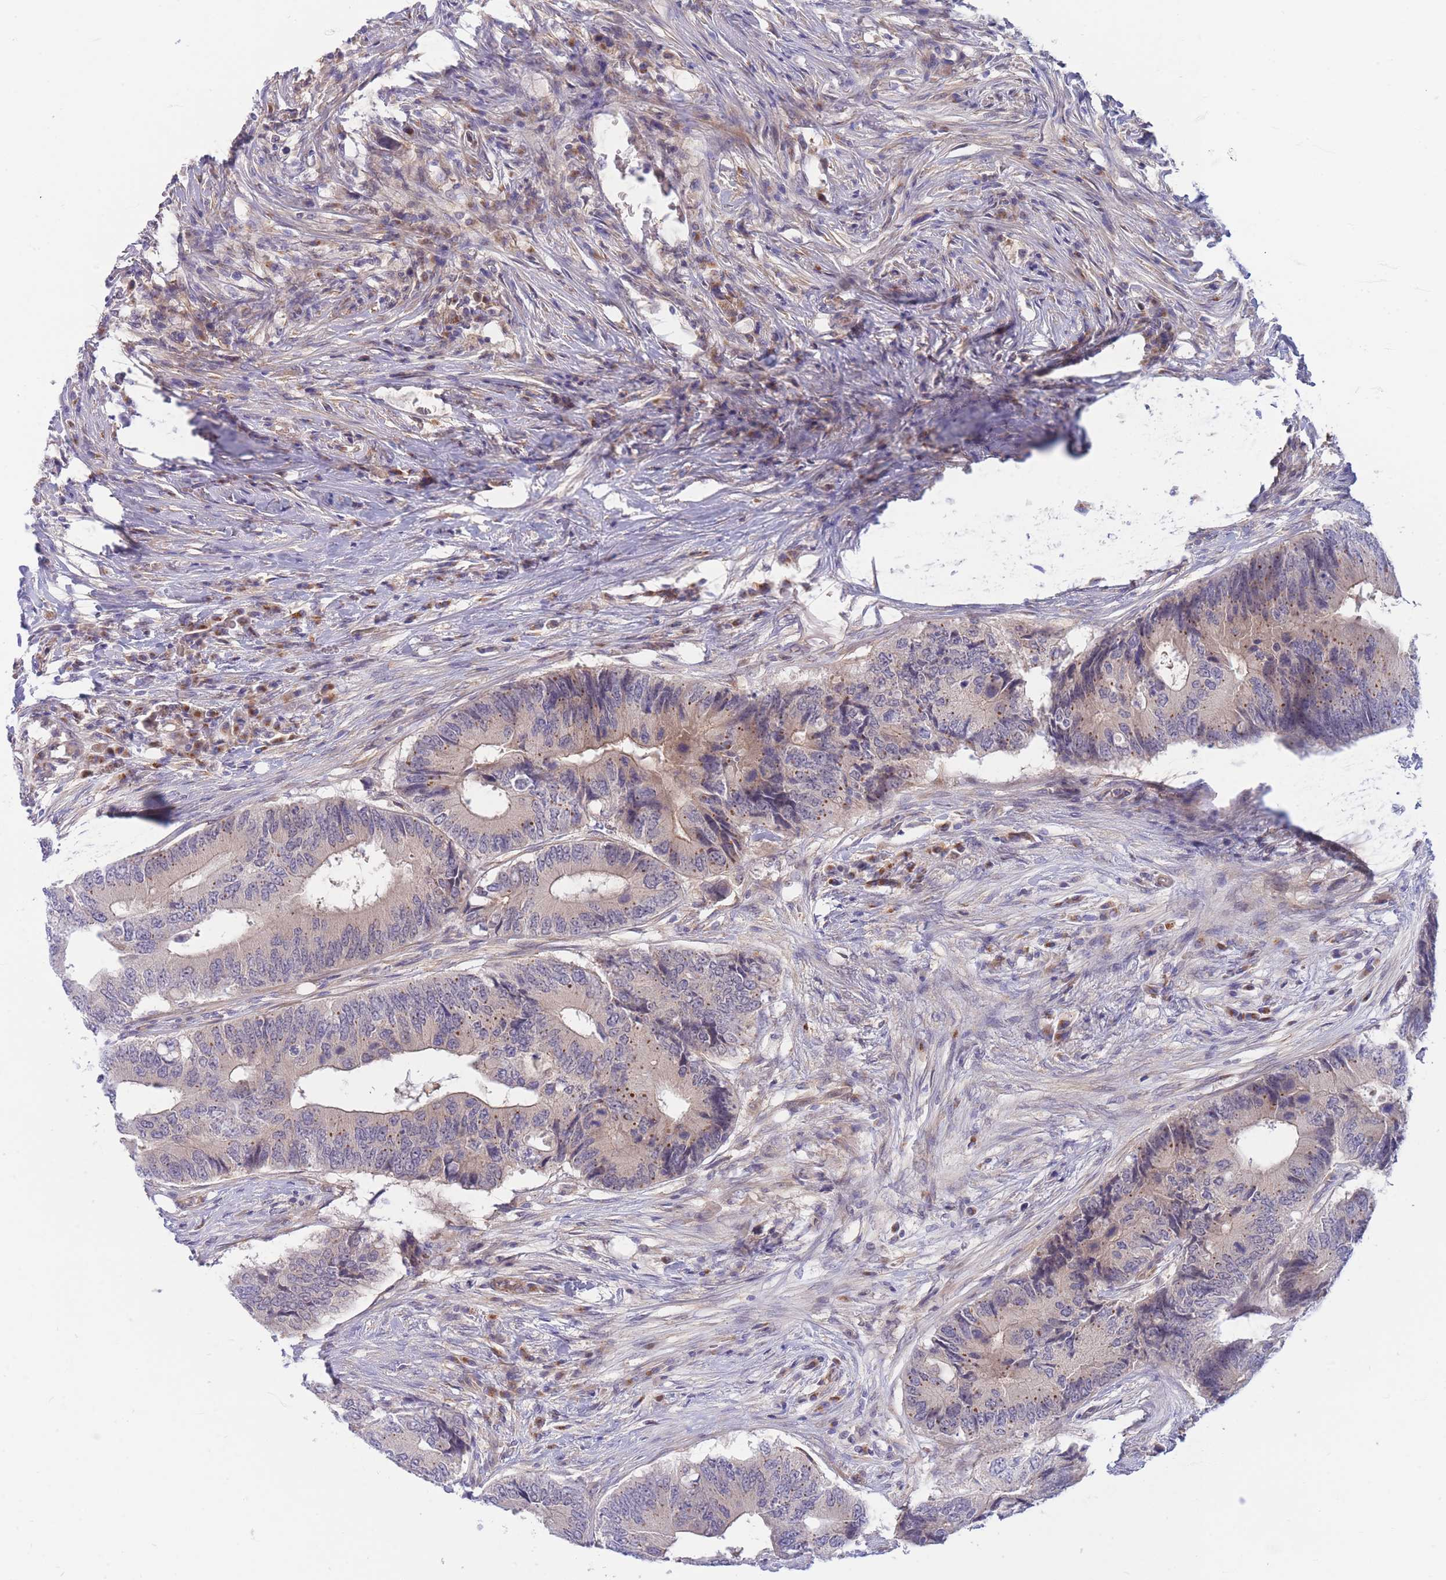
{"staining": {"intensity": "negative", "quantity": "none", "location": "none"}, "tissue": "colorectal cancer", "cell_type": "Tumor cells", "image_type": "cancer", "snomed": [{"axis": "morphology", "description": "Adenocarcinoma, NOS"}, {"axis": "topography", "description": "Colon"}], "caption": "There is no significant expression in tumor cells of colorectal cancer (adenocarcinoma). The staining was performed using DAB (3,3'-diaminobenzidine) to visualize the protein expression in brown, while the nuclei were stained in blue with hematoxylin (Magnification: 20x).", "gene": "APOL4", "patient": {"sex": "male", "age": 71}}